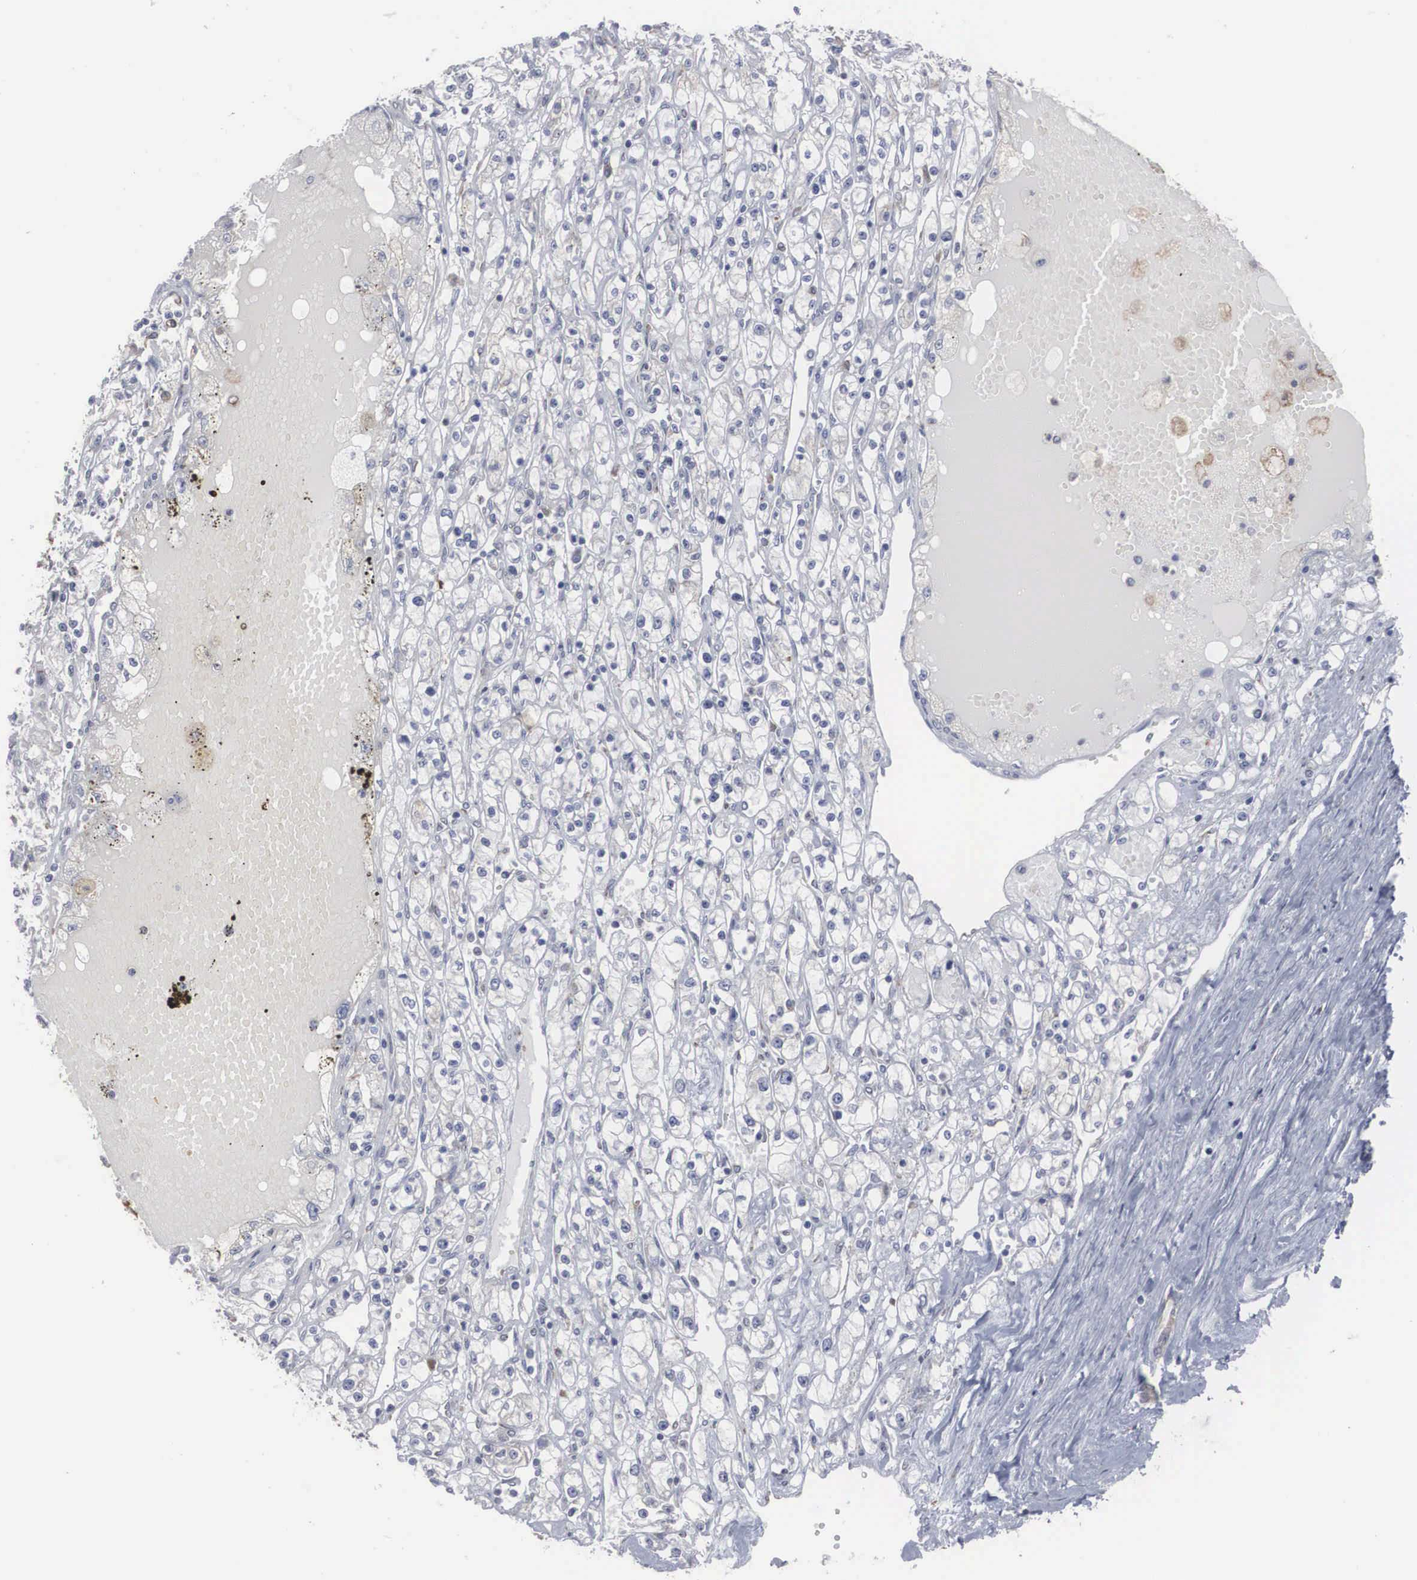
{"staining": {"intensity": "weak", "quantity": "25%-75%", "location": "cytoplasmic/membranous"}, "tissue": "renal cancer", "cell_type": "Tumor cells", "image_type": "cancer", "snomed": [{"axis": "morphology", "description": "Adenocarcinoma, NOS"}, {"axis": "topography", "description": "Kidney"}], "caption": "Immunohistochemical staining of human renal cancer demonstrates weak cytoplasmic/membranous protein expression in about 25%-75% of tumor cells. (brown staining indicates protein expression, while blue staining denotes nuclei).", "gene": "MIA2", "patient": {"sex": "male", "age": 56}}